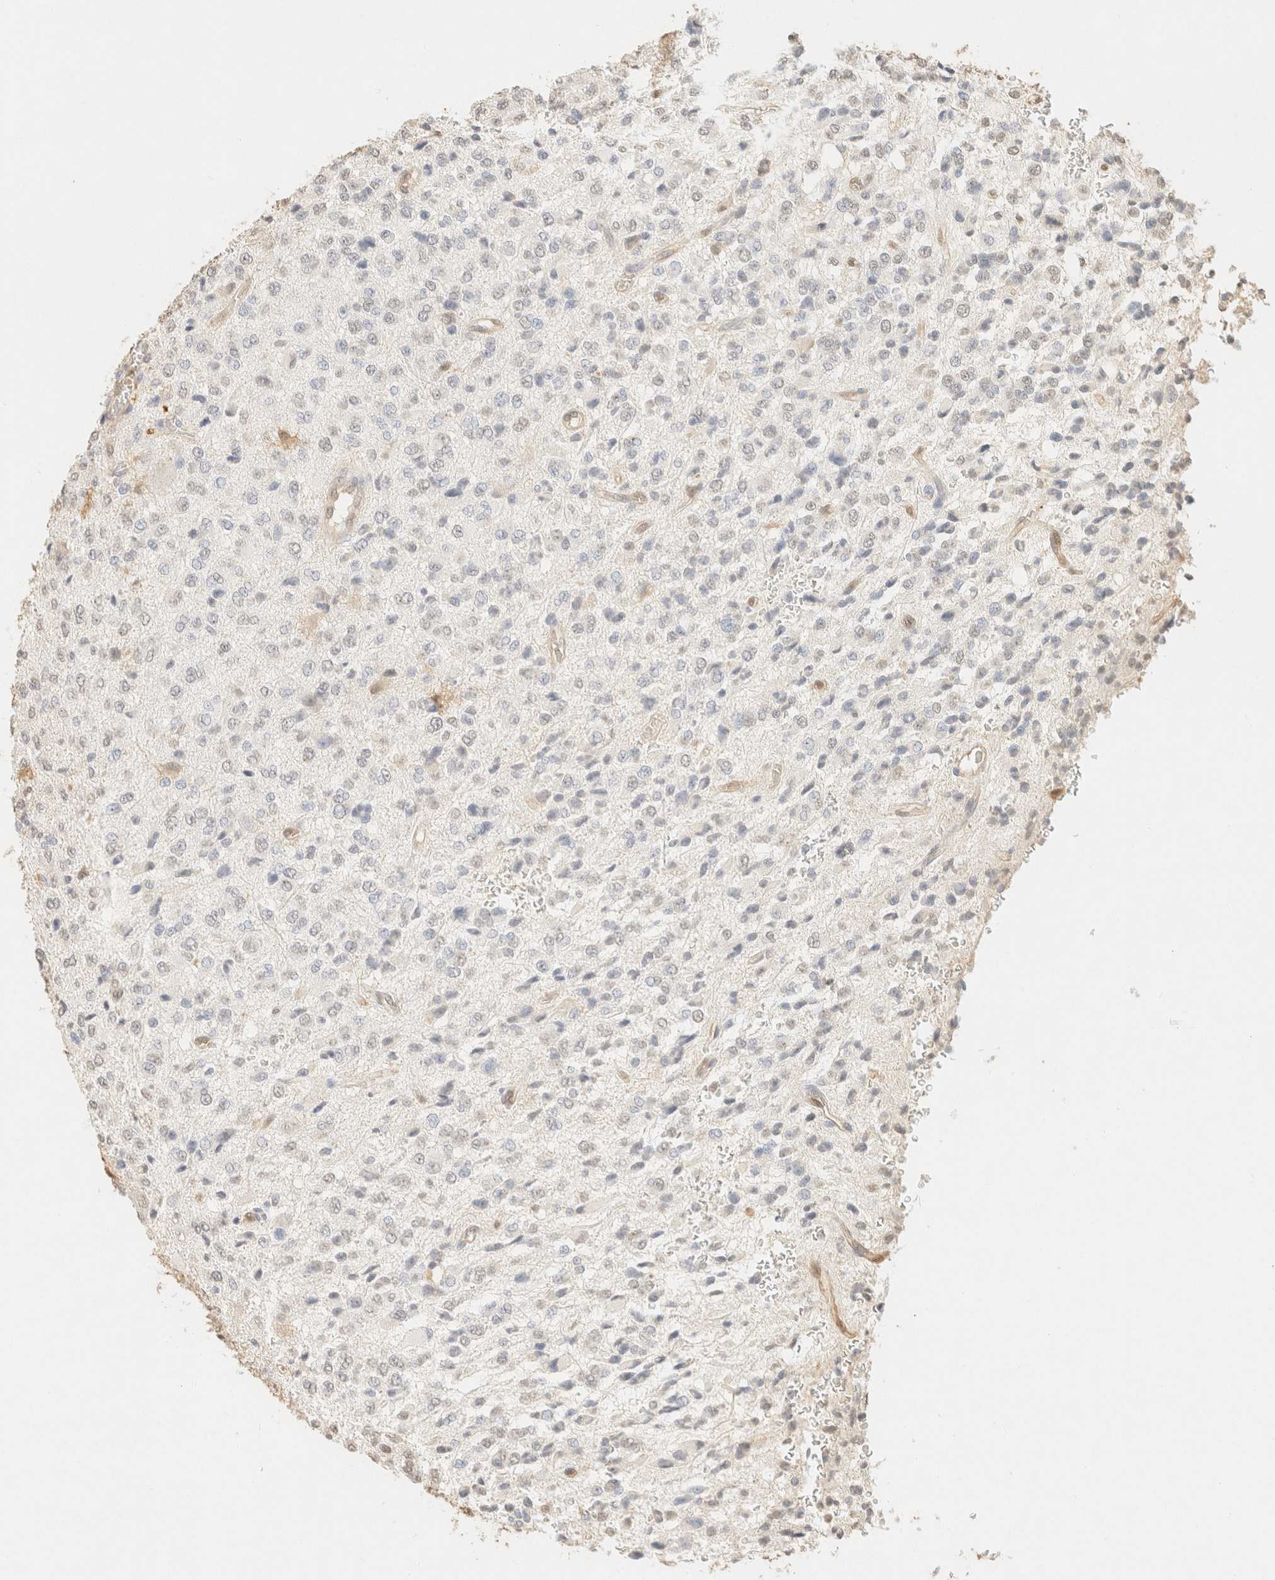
{"staining": {"intensity": "negative", "quantity": "none", "location": "none"}, "tissue": "glioma", "cell_type": "Tumor cells", "image_type": "cancer", "snomed": [{"axis": "morphology", "description": "Glioma, malignant, High grade"}, {"axis": "topography", "description": "pancreas cauda"}], "caption": "High-grade glioma (malignant) was stained to show a protein in brown. There is no significant positivity in tumor cells. (DAB immunohistochemistry visualized using brightfield microscopy, high magnification).", "gene": "S100A13", "patient": {"sex": "male", "age": 60}}